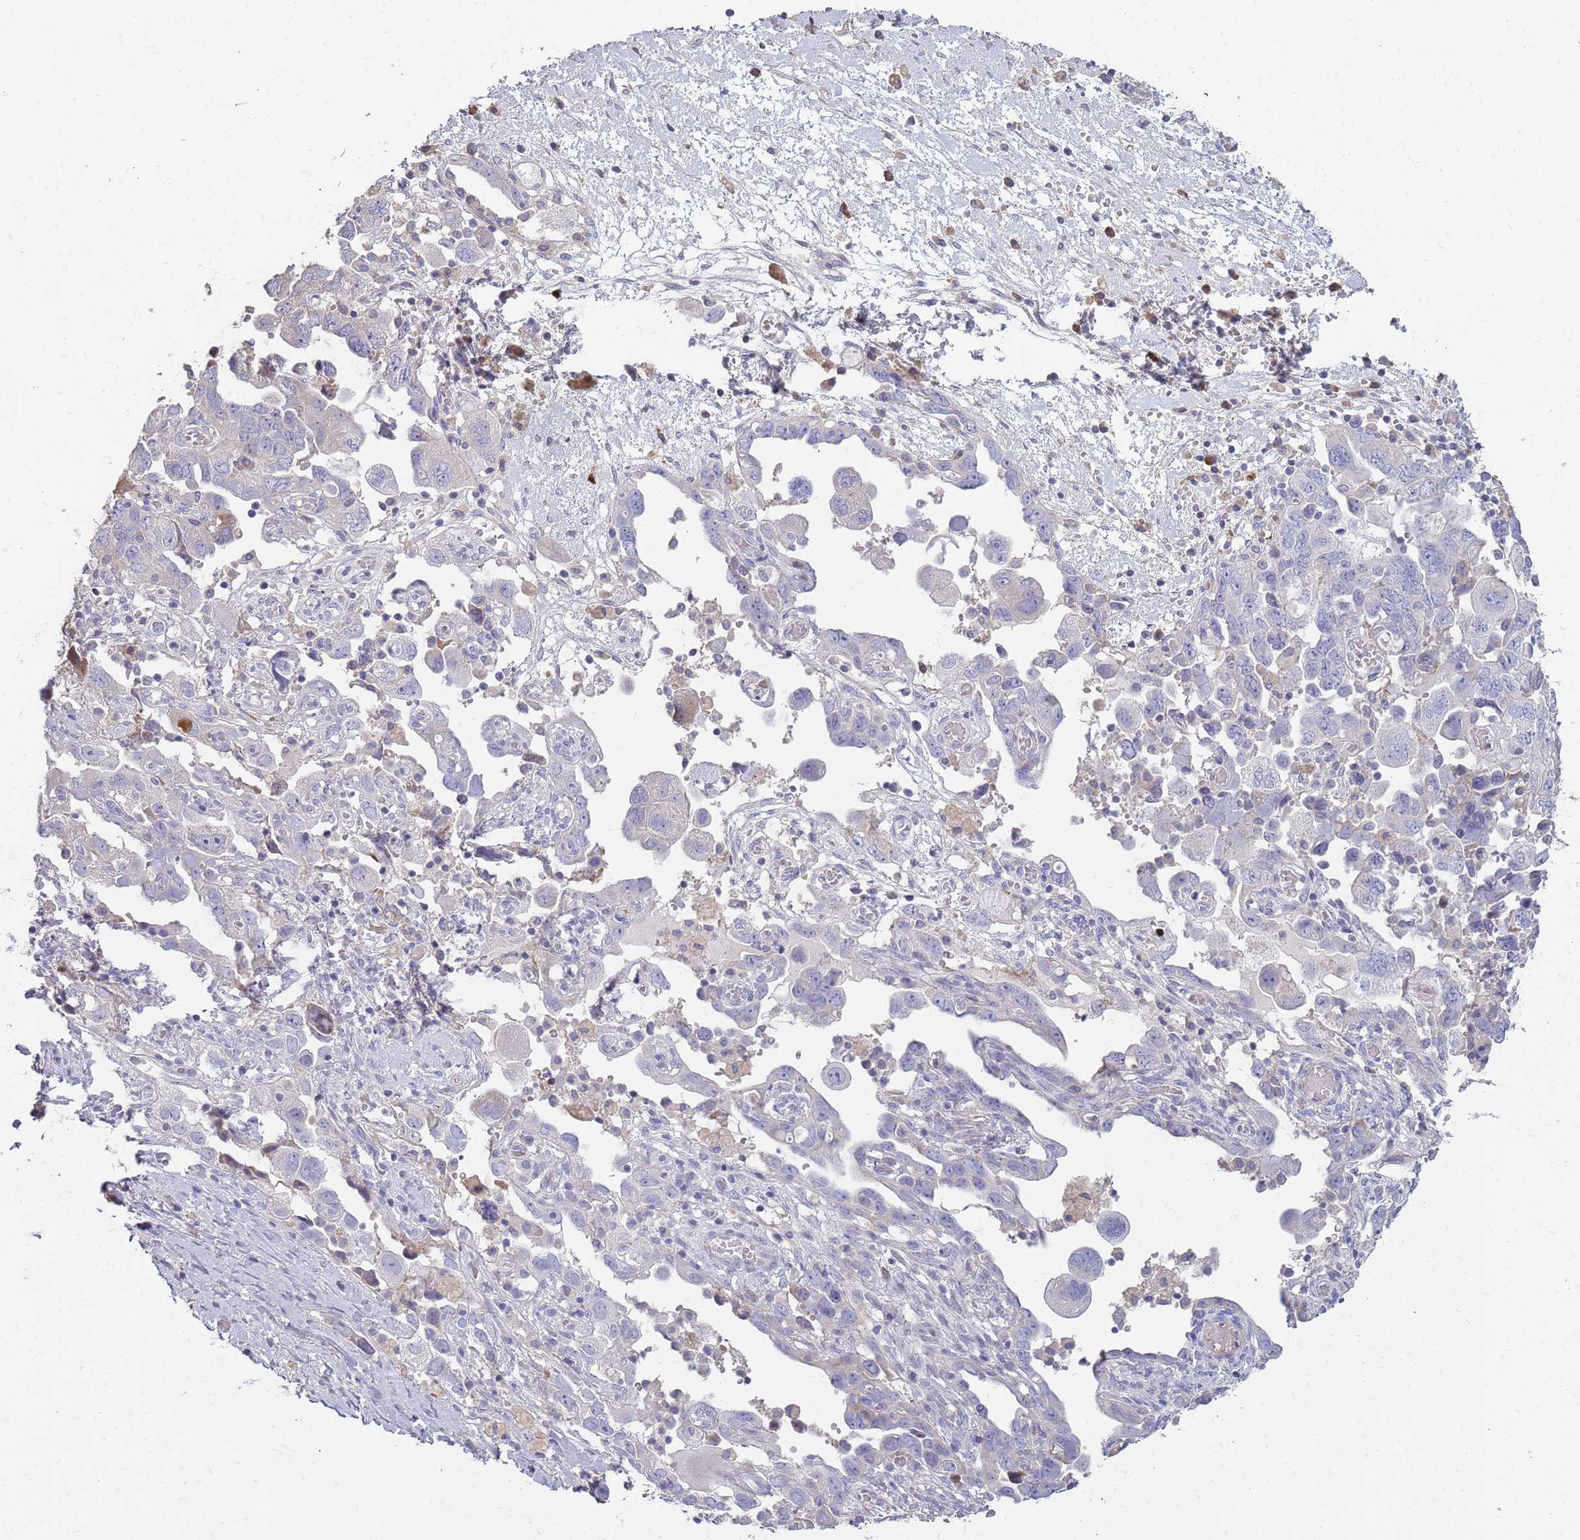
{"staining": {"intensity": "negative", "quantity": "none", "location": "none"}, "tissue": "ovarian cancer", "cell_type": "Tumor cells", "image_type": "cancer", "snomed": [{"axis": "morphology", "description": "Carcinoma, NOS"}, {"axis": "morphology", "description": "Cystadenocarcinoma, serous, NOS"}, {"axis": "topography", "description": "Ovary"}], "caption": "Ovarian serous cystadenocarcinoma was stained to show a protein in brown. There is no significant staining in tumor cells.", "gene": "SUSD1", "patient": {"sex": "female", "age": 69}}